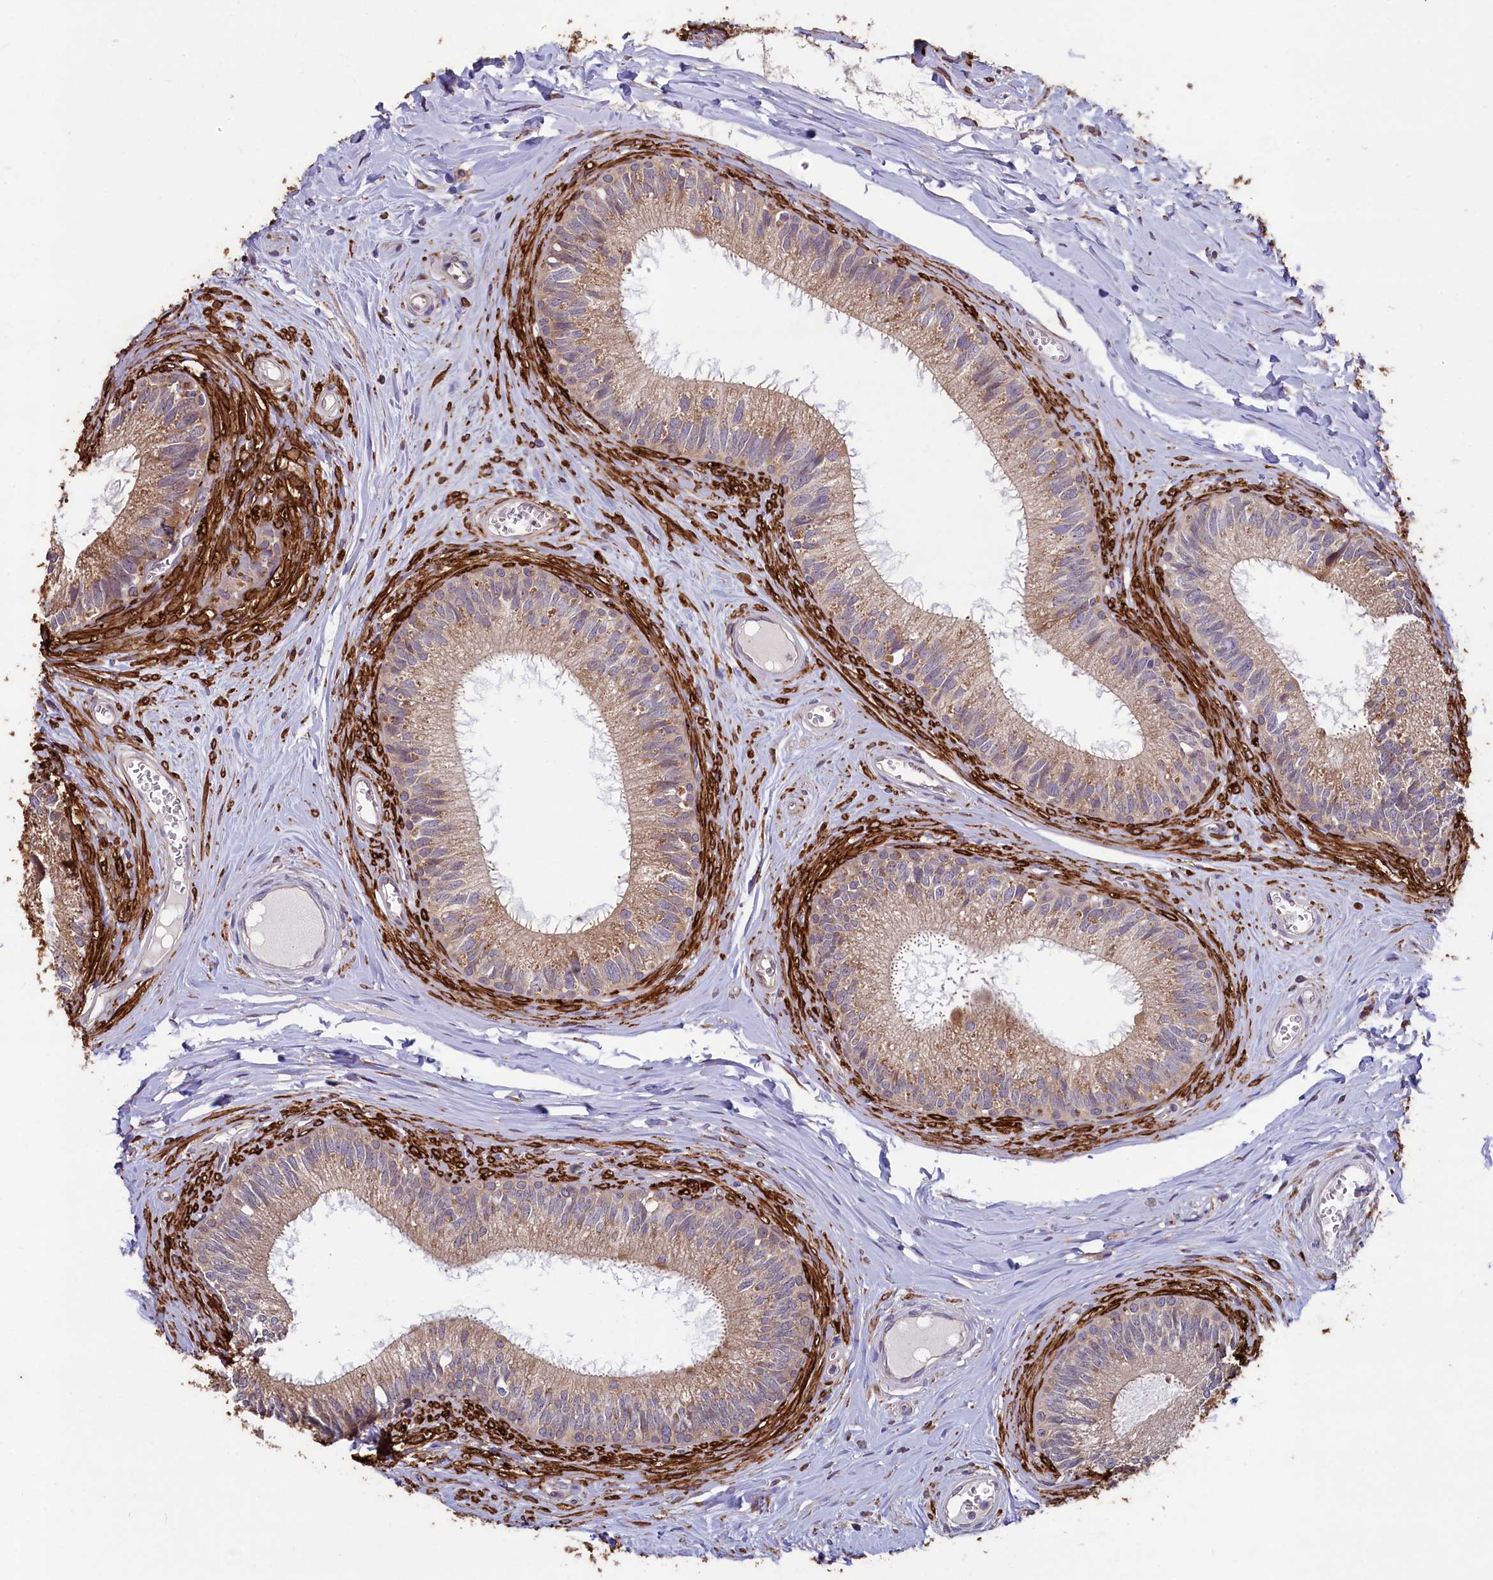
{"staining": {"intensity": "moderate", "quantity": ">75%", "location": "cytoplasmic/membranous"}, "tissue": "epididymis", "cell_type": "Glandular cells", "image_type": "normal", "snomed": [{"axis": "morphology", "description": "Normal tissue, NOS"}, {"axis": "topography", "description": "Epididymis"}], "caption": "Protein staining by immunohistochemistry (IHC) displays moderate cytoplasmic/membranous staining in approximately >75% of glandular cells in normal epididymis. (Brightfield microscopy of DAB IHC at high magnification).", "gene": "SPATA2L", "patient": {"sex": "male", "age": 33}}